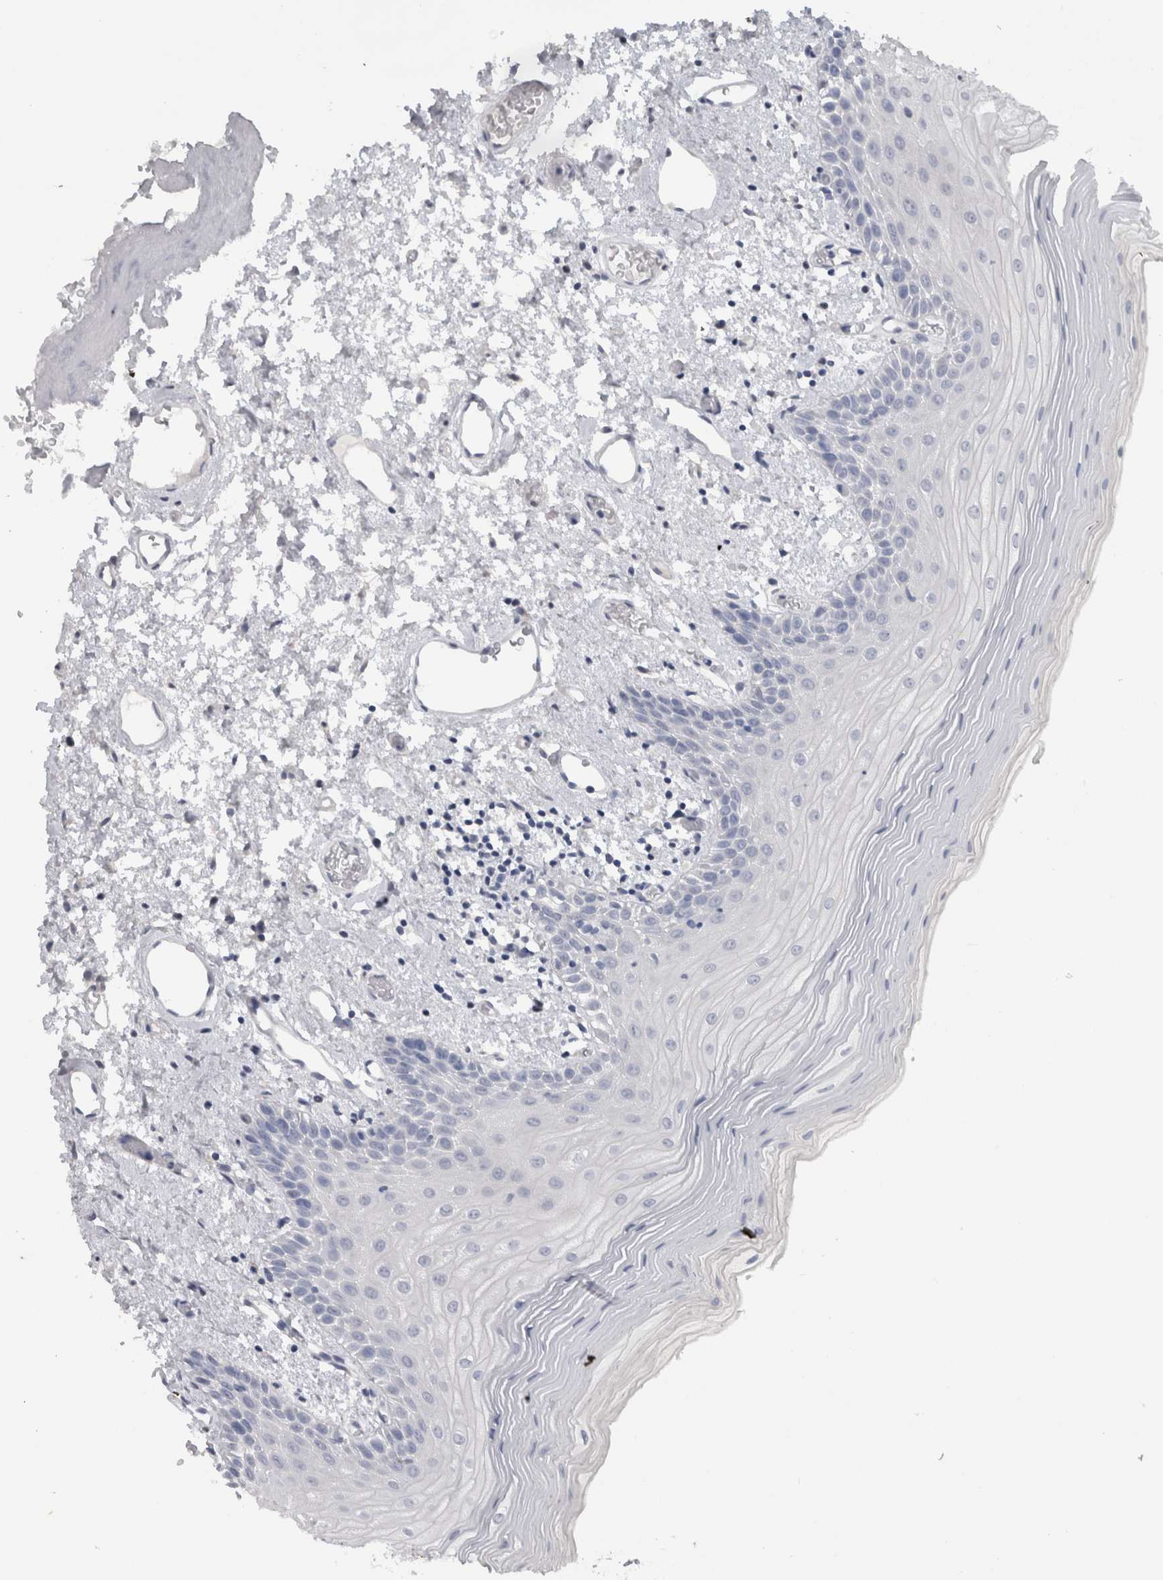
{"staining": {"intensity": "negative", "quantity": "none", "location": "none"}, "tissue": "oral mucosa", "cell_type": "Squamous epithelial cells", "image_type": "normal", "snomed": [{"axis": "morphology", "description": "Normal tissue, NOS"}, {"axis": "topography", "description": "Oral tissue"}], "caption": "An immunohistochemistry histopathology image of normal oral mucosa is shown. There is no staining in squamous epithelial cells of oral mucosa.", "gene": "MSMB", "patient": {"sex": "male", "age": 52}}